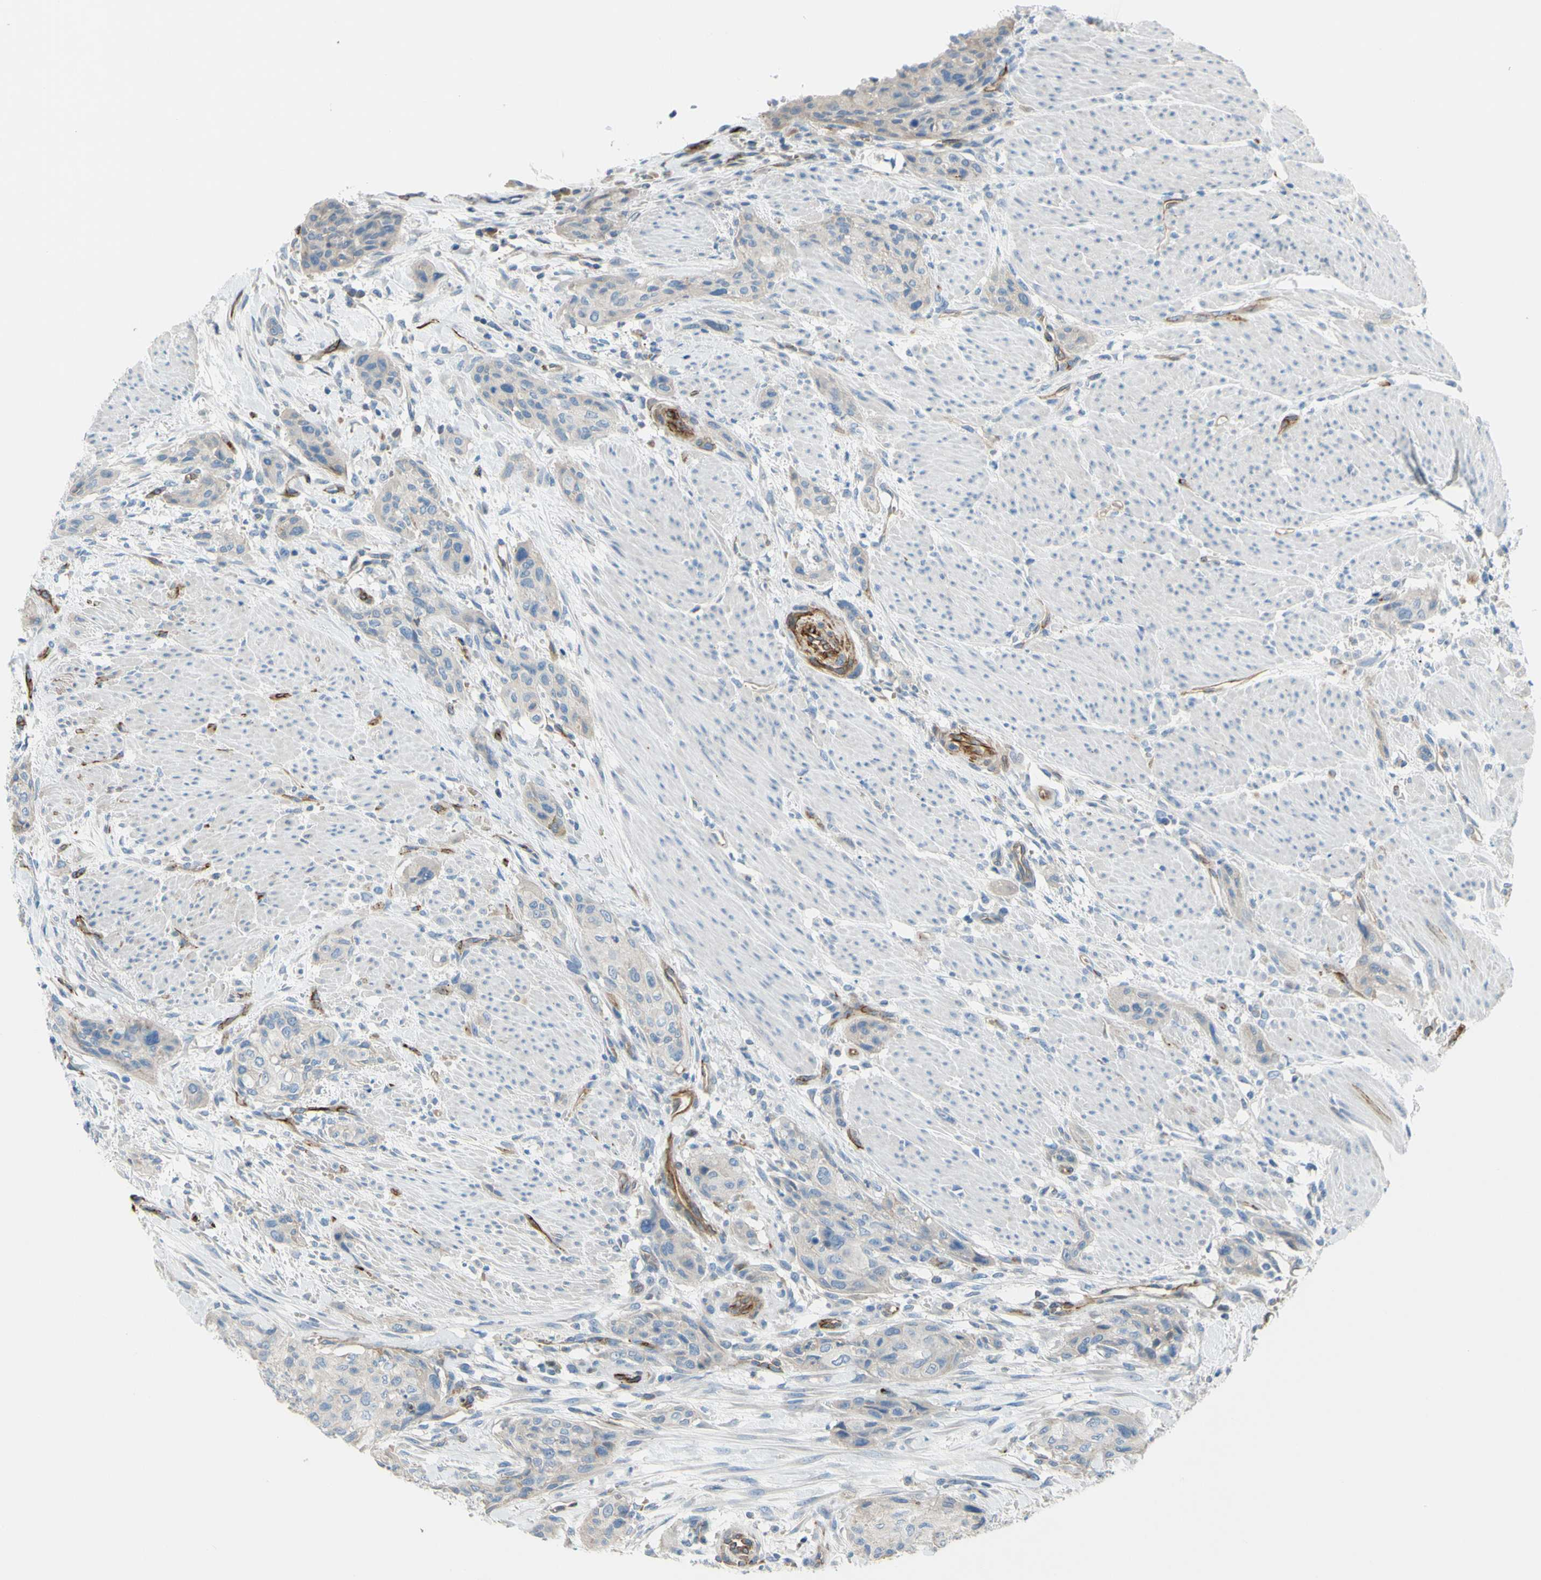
{"staining": {"intensity": "weak", "quantity": "<25%", "location": "cytoplasmic/membranous"}, "tissue": "urothelial cancer", "cell_type": "Tumor cells", "image_type": "cancer", "snomed": [{"axis": "morphology", "description": "Urothelial carcinoma, High grade"}, {"axis": "topography", "description": "Urinary bladder"}], "caption": "Immunohistochemical staining of human high-grade urothelial carcinoma reveals no significant positivity in tumor cells.", "gene": "PRRG2", "patient": {"sex": "male", "age": 35}}